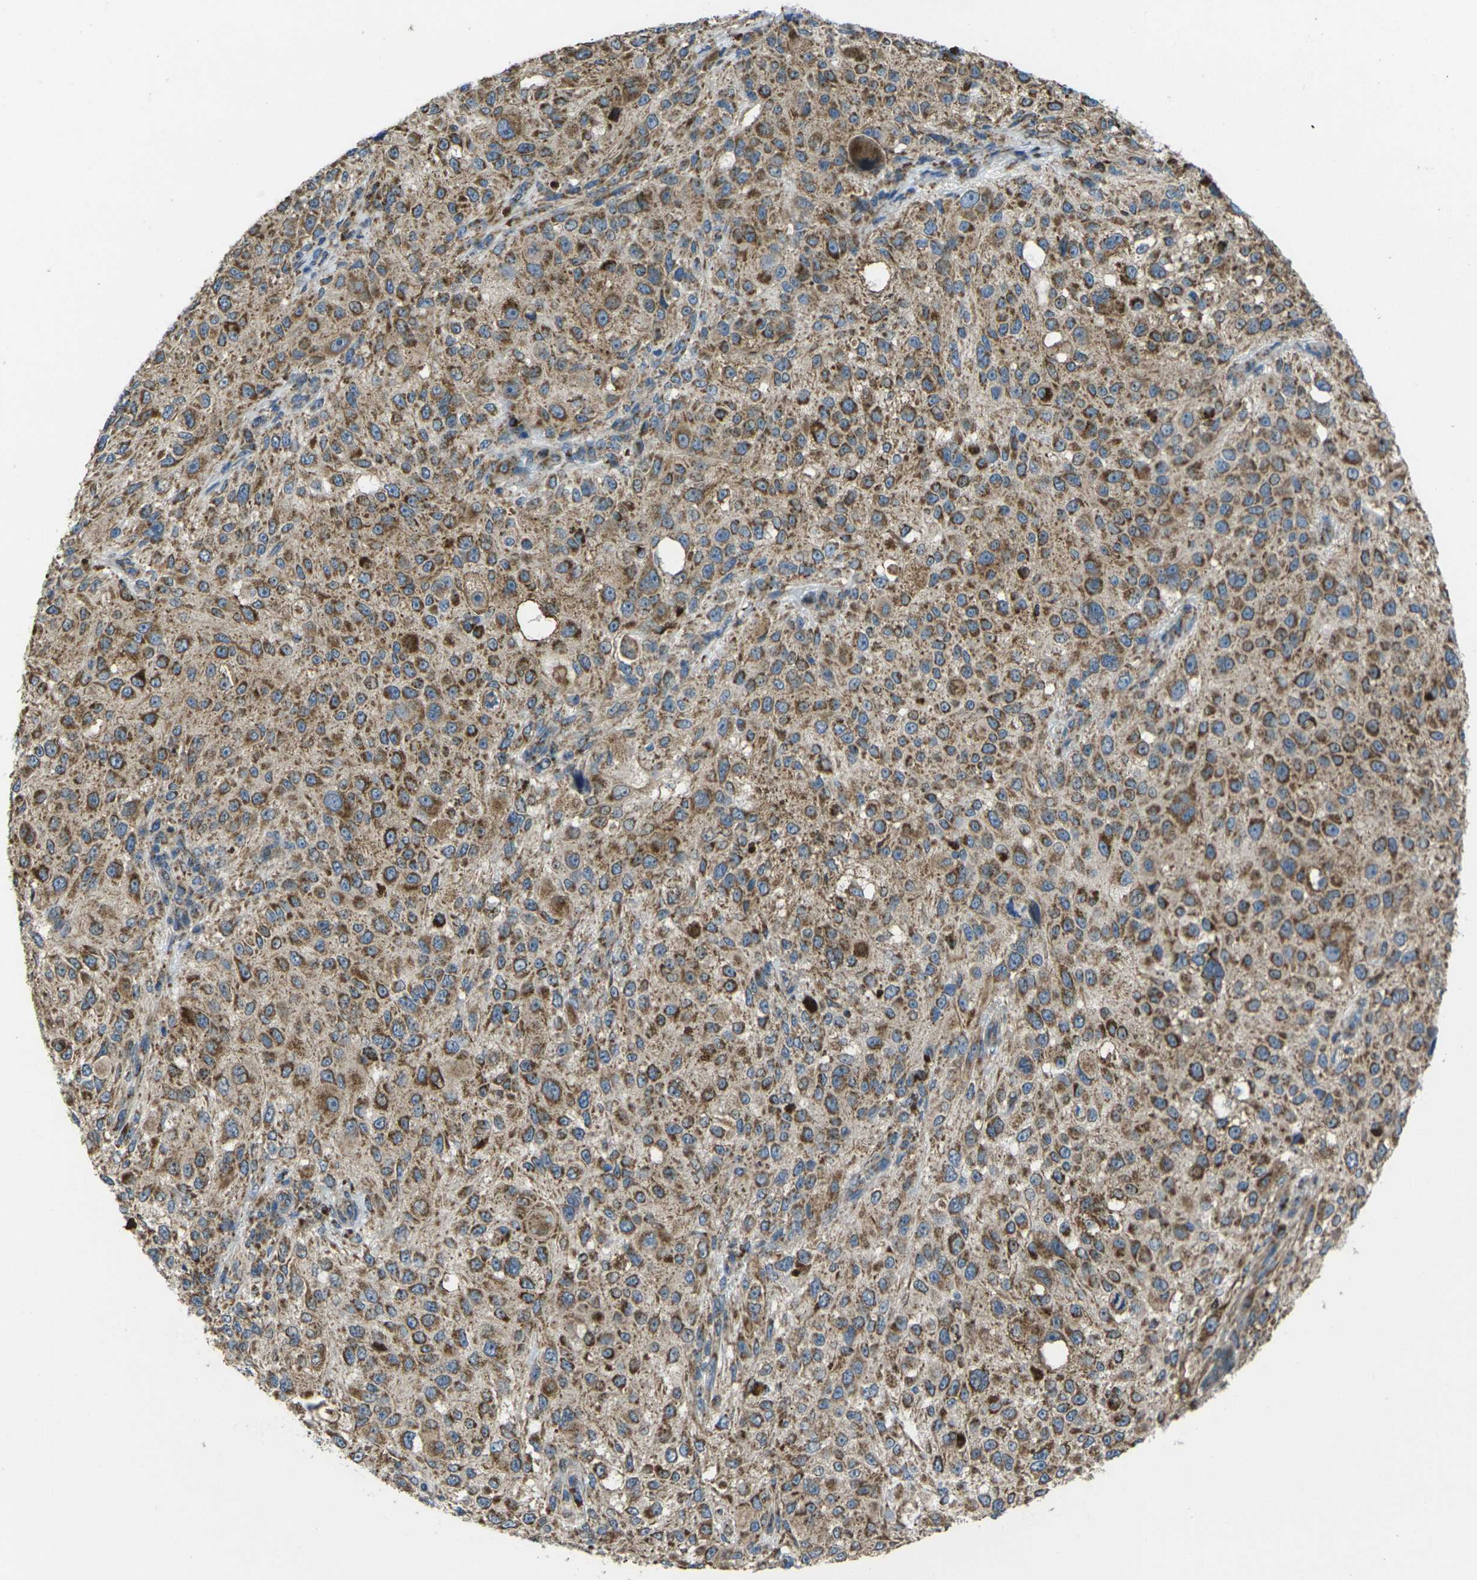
{"staining": {"intensity": "moderate", "quantity": ">75%", "location": "cytoplasmic/membranous"}, "tissue": "melanoma", "cell_type": "Tumor cells", "image_type": "cancer", "snomed": [{"axis": "morphology", "description": "Necrosis, NOS"}, {"axis": "morphology", "description": "Malignant melanoma, NOS"}, {"axis": "topography", "description": "Skin"}], "caption": "This histopathology image shows IHC staining of human malignant melanoma, with medium moderate cytoplasmic/membranous positivity in about >75% of tumor cells.", "gene": "TMEM120B", "patient": {"sex": "female", "age": 87}}